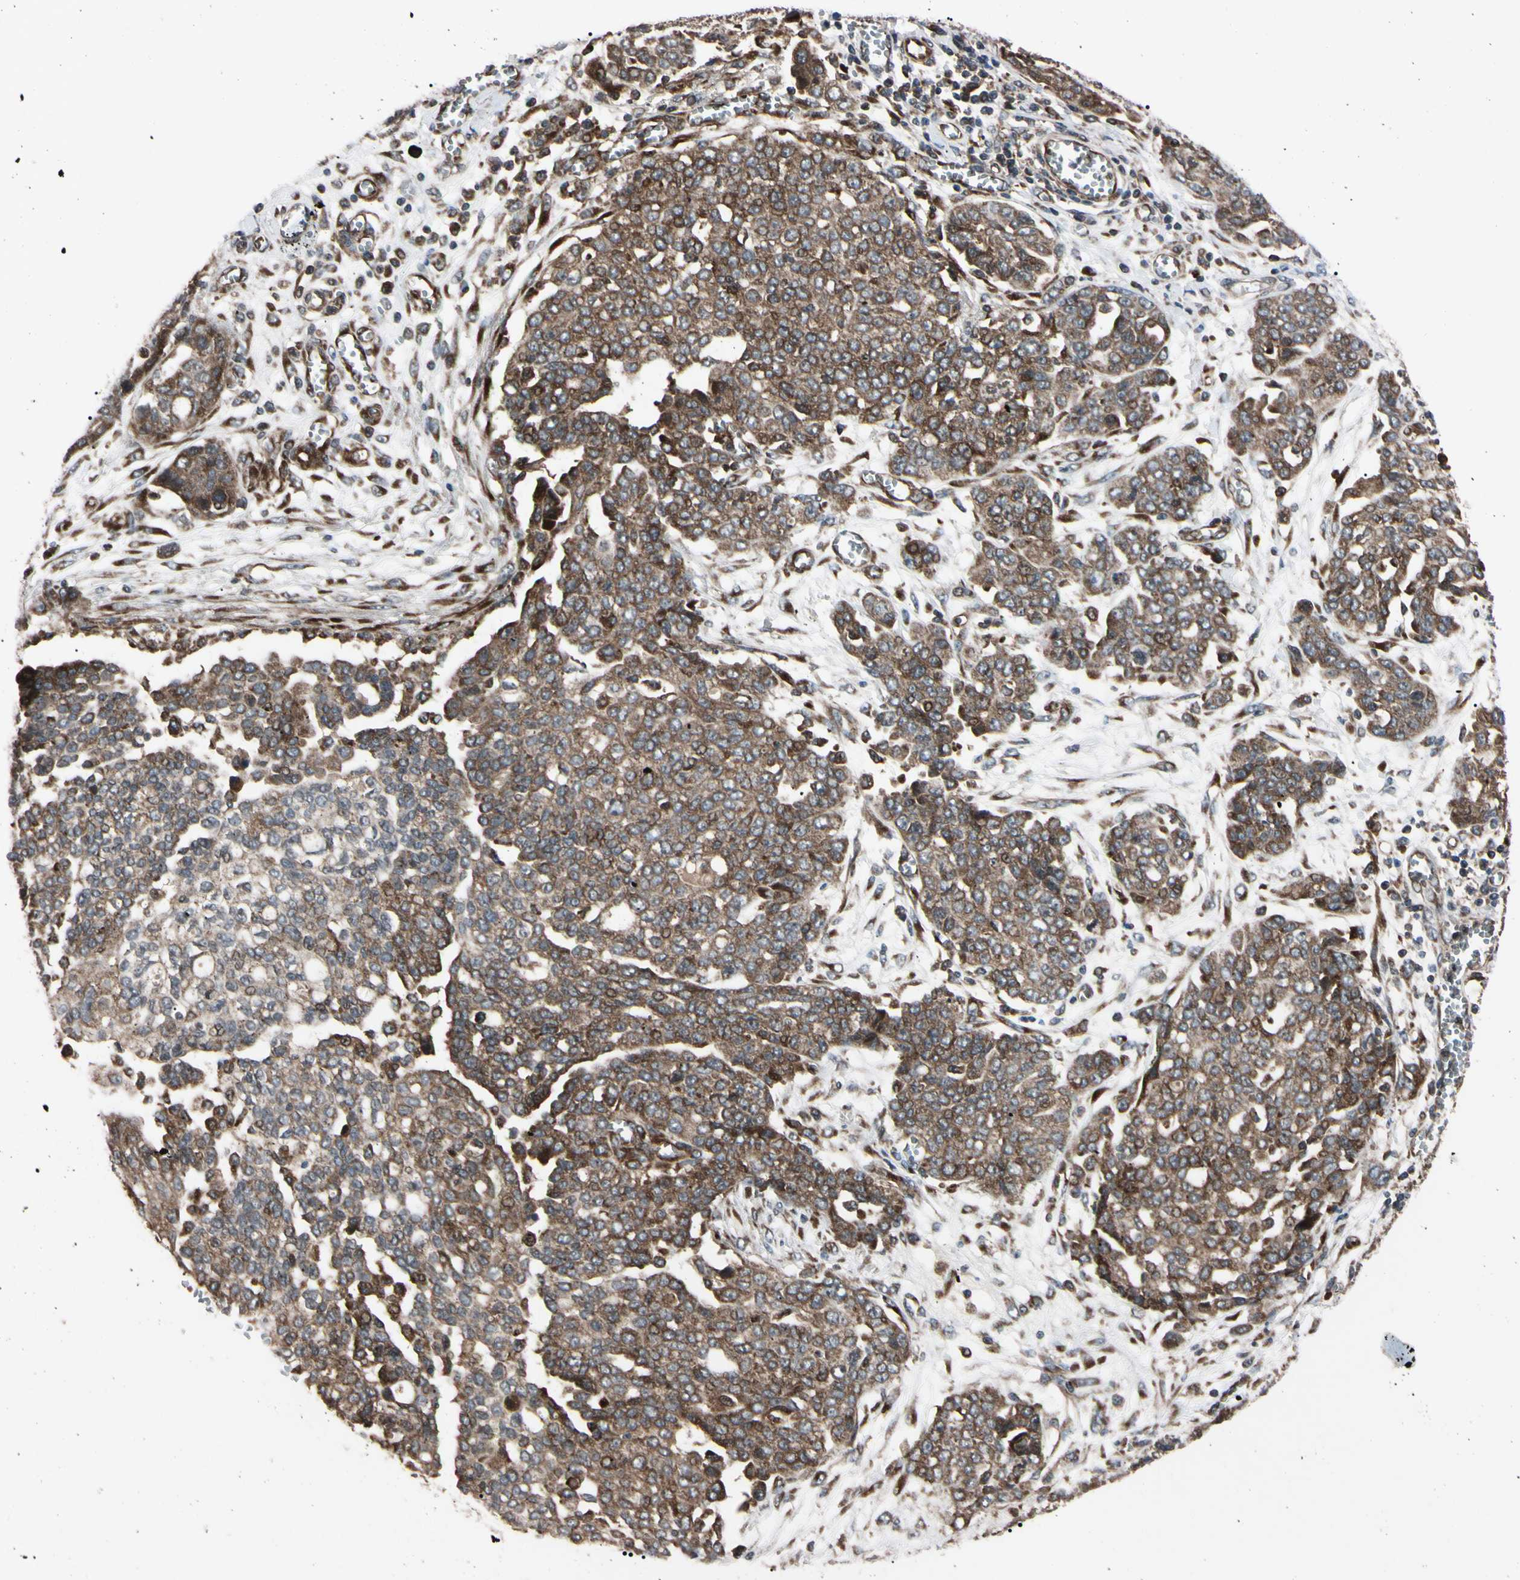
{"staining": {"intensity": "strong", "quantity": ">75%", "location": "cytoplasmic/membranous"}, "tissue": "ovarian cancer", "cell_type": "Tumor cells", "image_type": "cancer", "snomed": [{"axis": "morphology", "description": "Cystadenocarcinoma, serous, NOS"}, {"axis": "topography", "description": "Soft tissue"}, {"axis": "topography", "description": "Ovary"}], "caption": "Serous cystadenocarcinoma (ovarian) was stained to show a protein in brown. There is high levels of strong cytoplasmic/membranous expression in about >75% of tumor cells. (brown staining indicates protein expression, while blue staining denotes nuclei).", "gene": "GUCY1B1", "patient": {"sex": "female", "age": 57}}